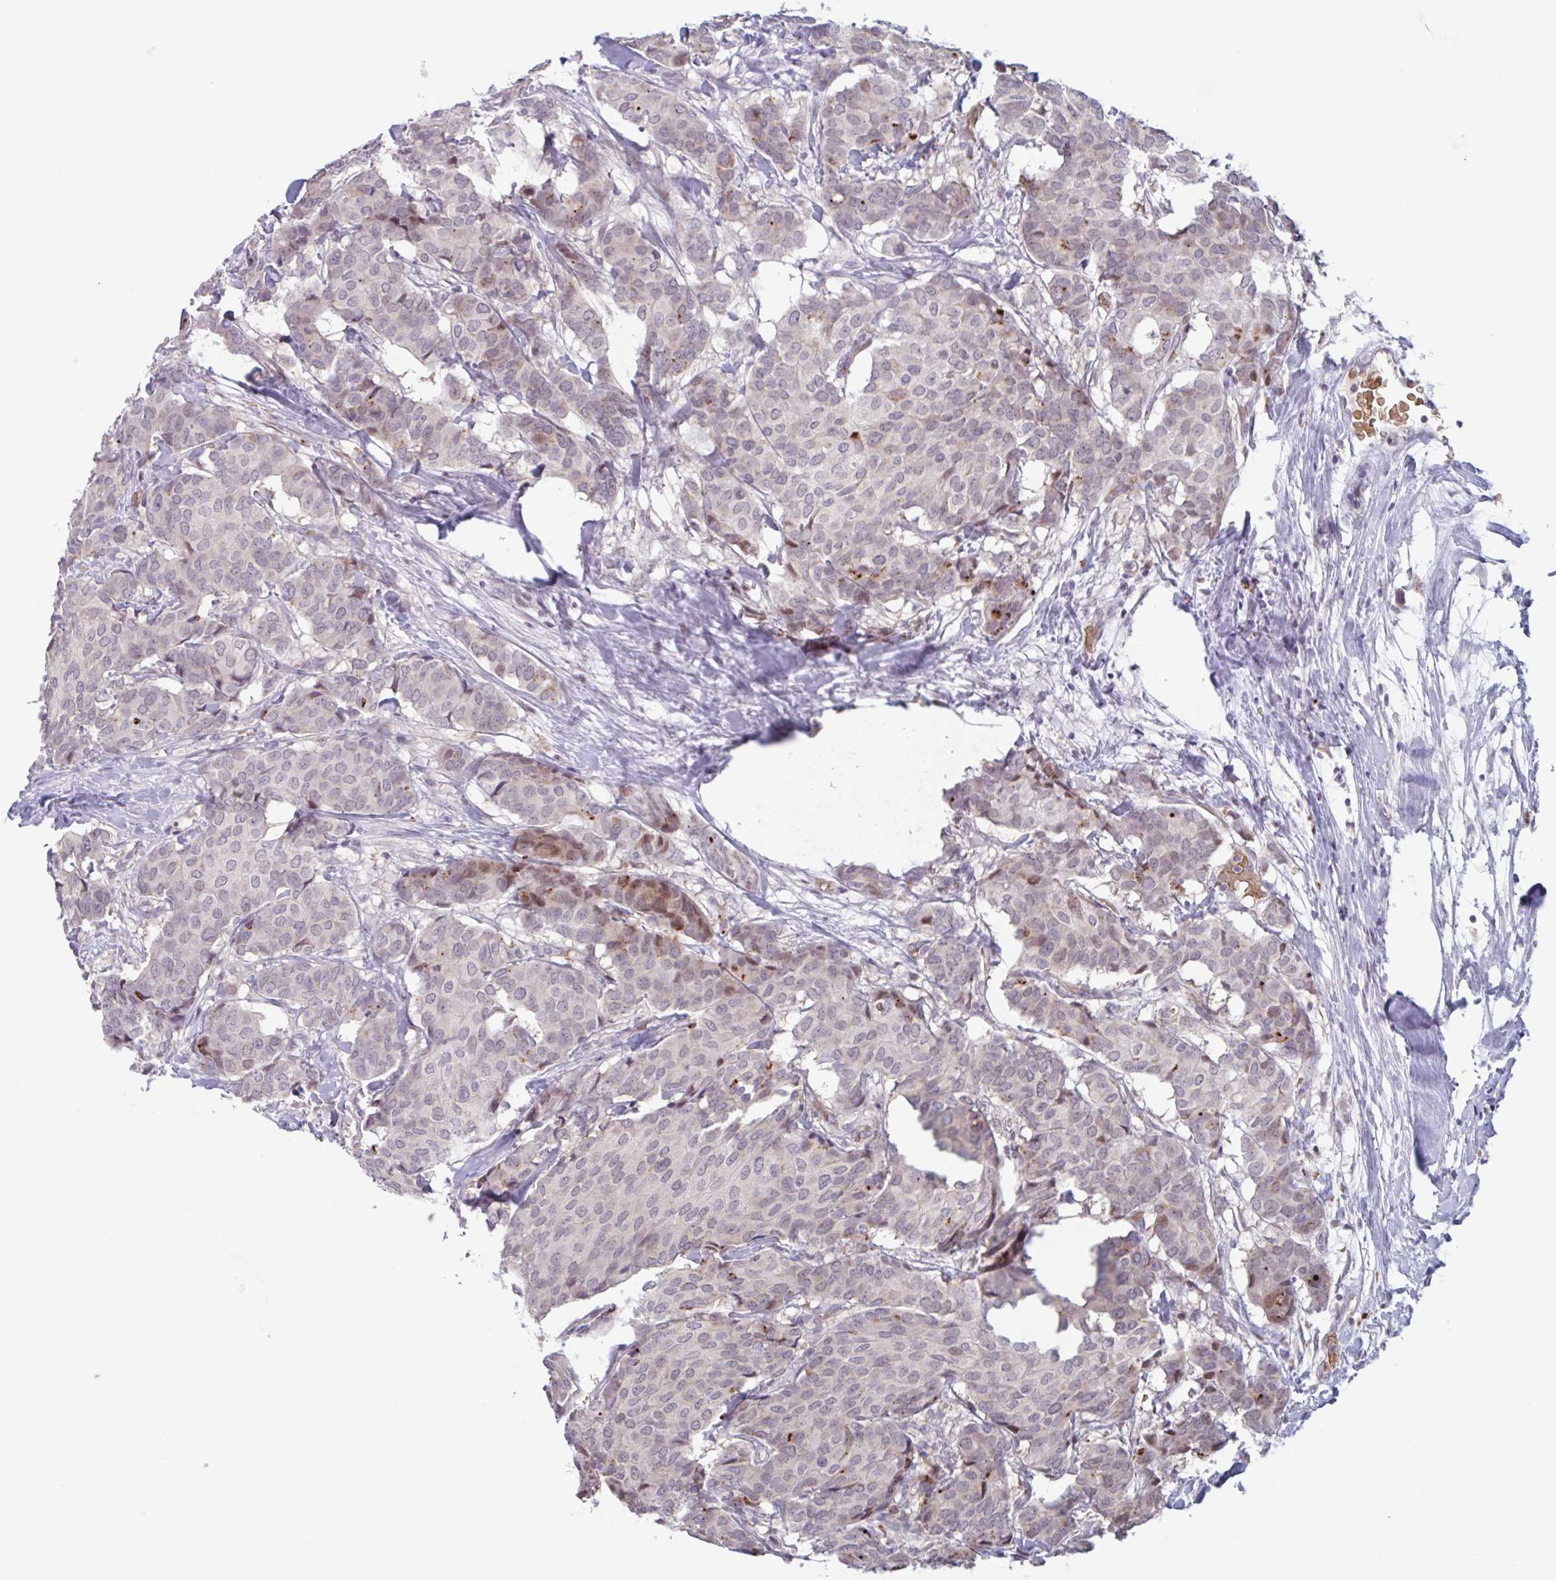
{"staining": {"intensity": "moderate", "quantity": "<25%", "location": "cytoplasmic/membranous"}, "tissue": "breast cancer", "cell_type": "Tumor cells", "image_type": "cancer", "snomed": [{"axis": "morphology", "description": "Duct carcinoma"}, {"axis": "topography", "description": "Breast"}], "caption": "A micrograph of human breast cancer (invasive ductal carcinoma) stained for a protein reveals moderate cytoplasmic/membranous brown staining in tumor cells.", "gene": "RHAG", "patient": {"sex": "female", "age": 75}}